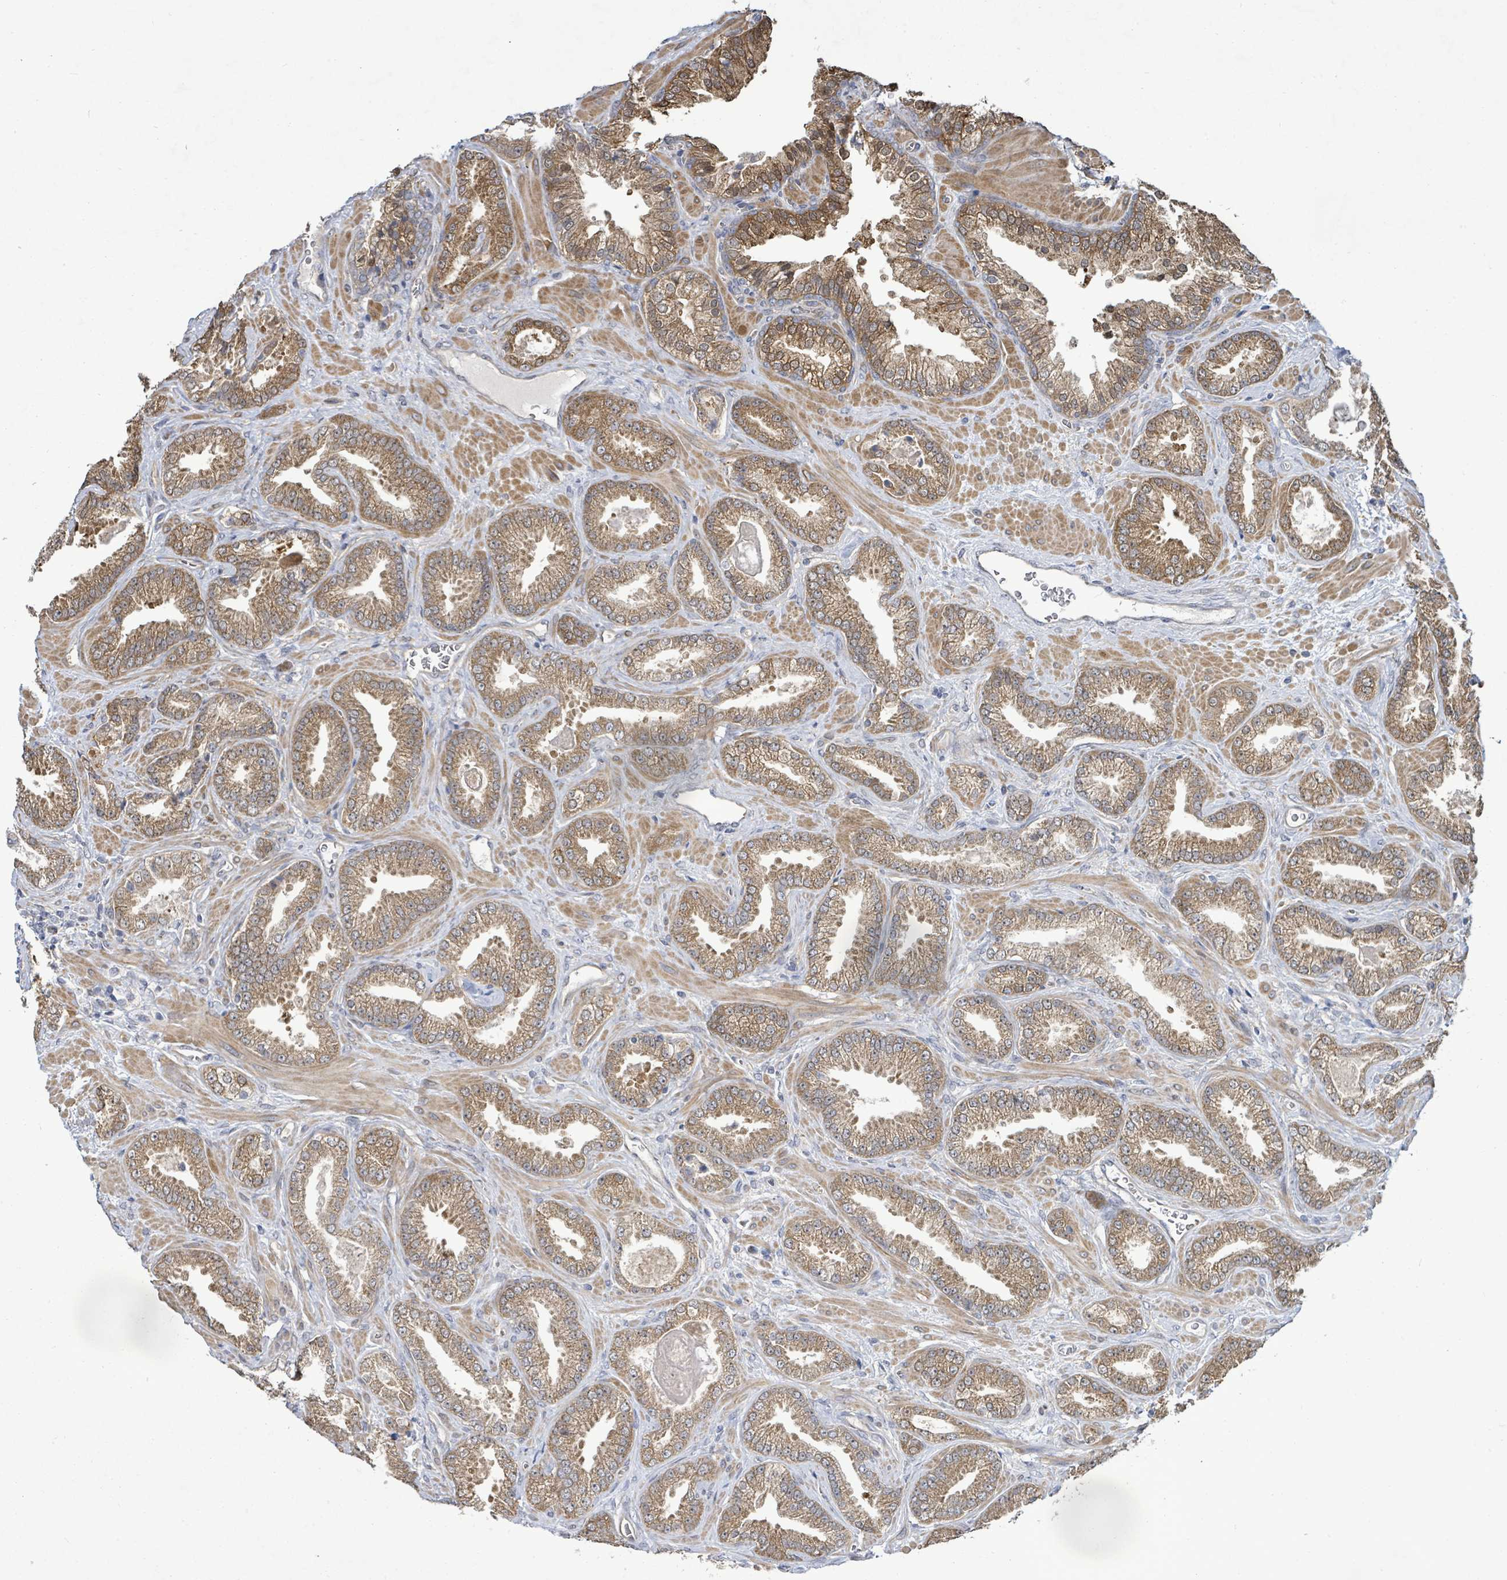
{"staining": {"intensity": "moderate", "quantity": ">75%", "location": "cytoplasmic/membranous"}, "tissue": "prostate cancer", "cell_type": "Tumor cells", "image_type": "cancer", "snomed": [{"axis": "morphology", "description": "Adenocarcinoma, Low grade"}, {"axis": "topography", "description": "Prostate"}], "caption": "Prostate low-grade adenocarcinoma stained with immunohistochemistry (IHC) reveals moderate cytoplasmic/membranous staining in approximately >75% of tumor cells.", "gene": "KBTBD11", "patient": {"sex": "male", "age": 62}}